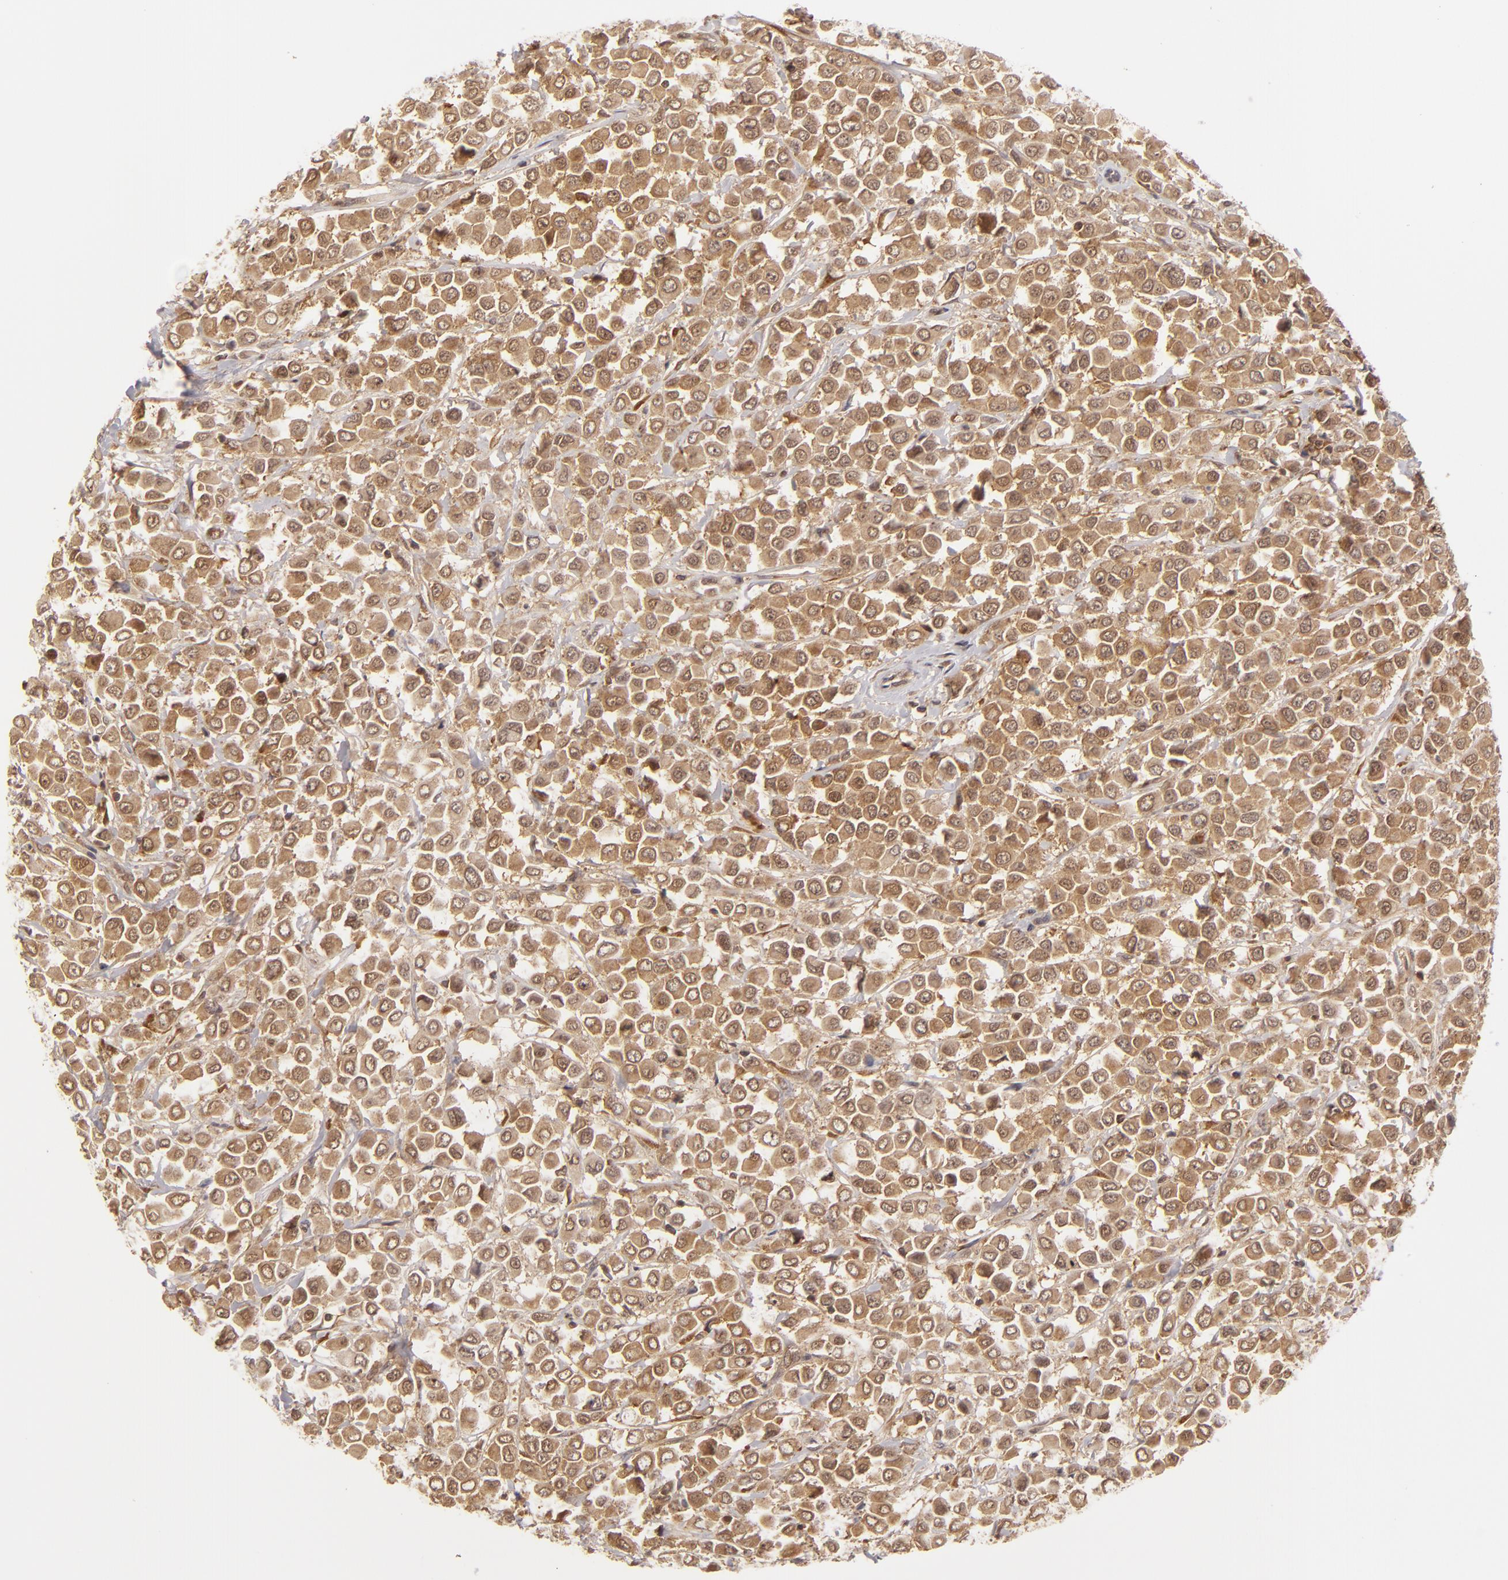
{"staining": {"intensity": "moderate", "quantity": ">75%", "location": "cytoplasmic/membranous"}, "tissue": "breast cancer", "cell_type": "Tumor cells", "image_type": "cancer", "snomed": [{"axis": "morphology", "description": "Duct carcinoma"}, {"axis": "topography", "description": "Breast"}], "caption": "Infiltrating ductal carcinoma (breast) stained for a protein shows moderate cytoplasmic/membranous positivity in tumor cells.", "gene": "MAPK3", "patient": {"sex": "female", "age": 61}}